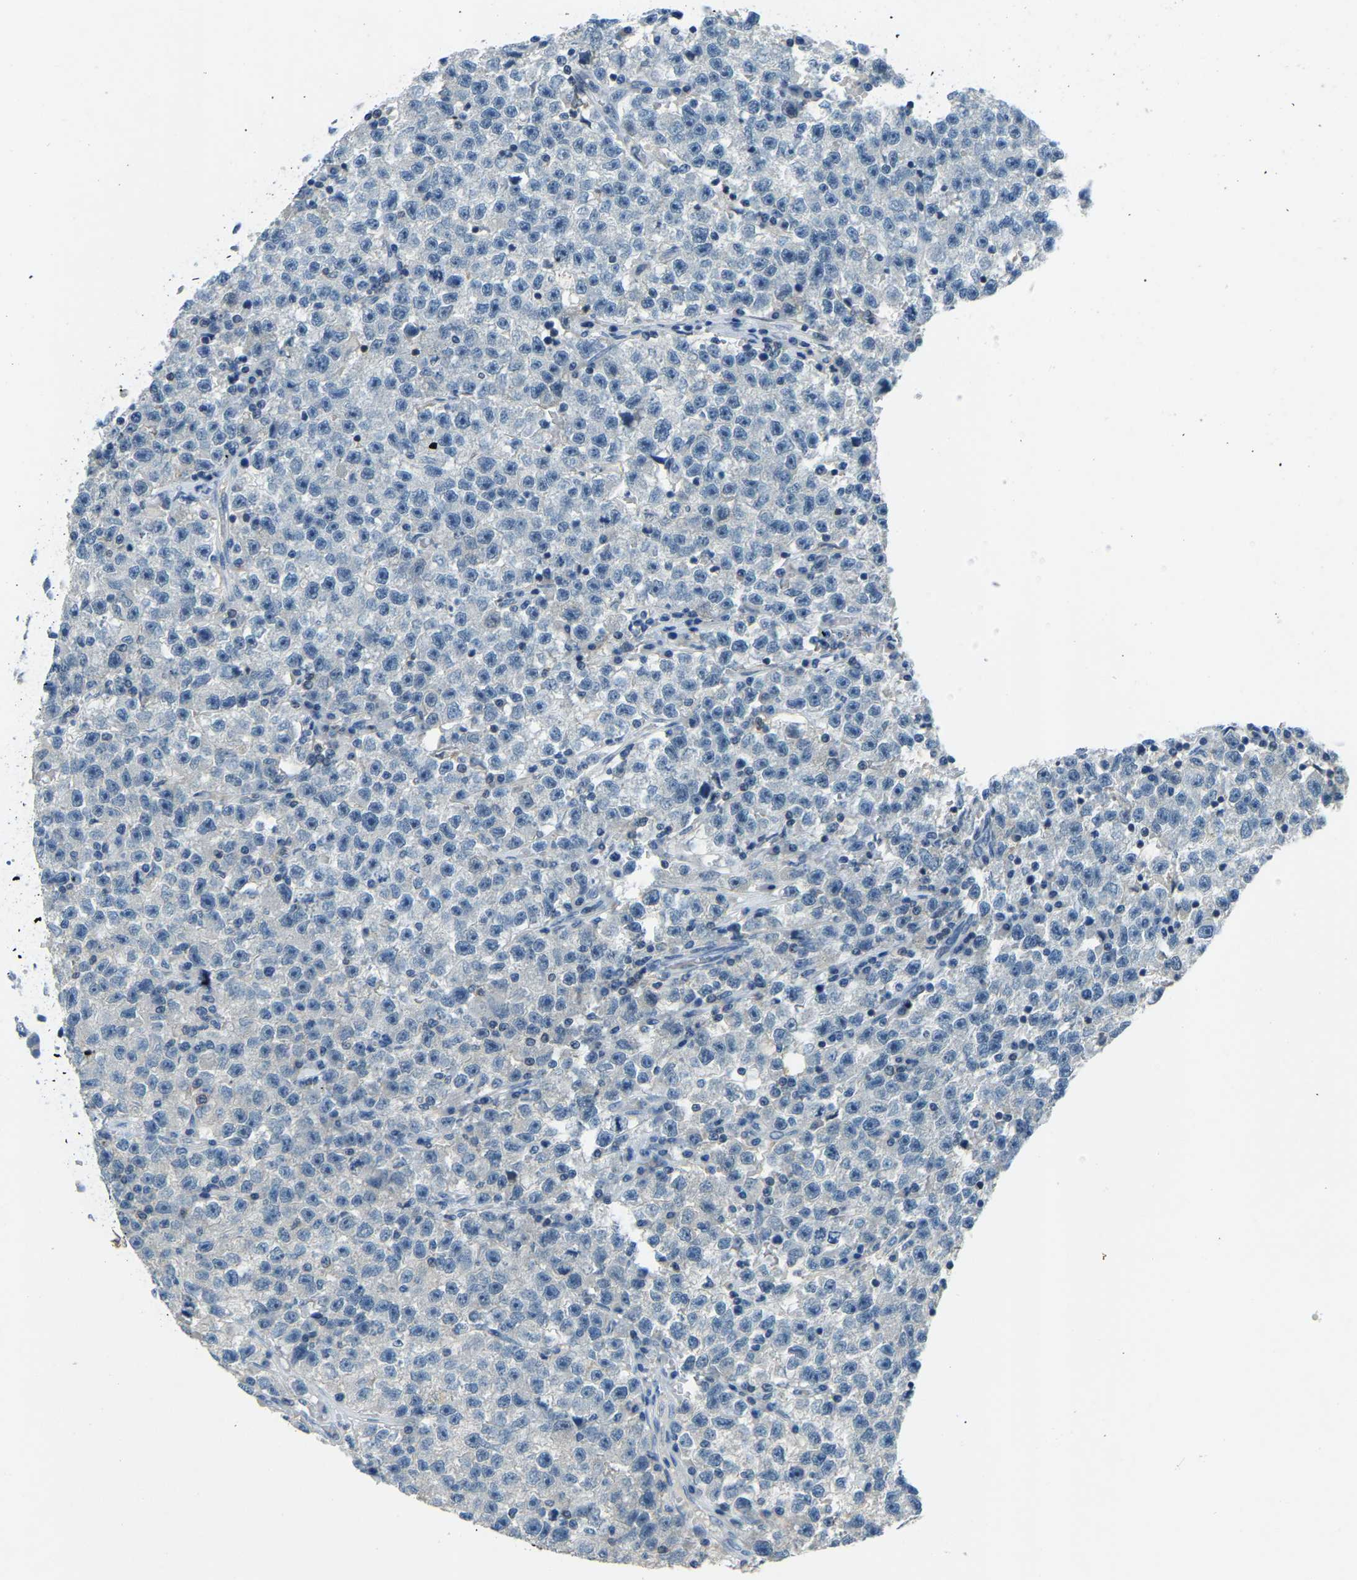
{"staining": {"intensity": "negative", "quantity": "none", "location": "none"}, "tissue": "testis cancer", "cell_type": "Tumor cells", "image_type": "cancer", "snomed": [{"axis": "morphology", "description": "Seminoma, NOS"}, {"axis": "topography", "description": "Testis"}], "caption": "High magnification brightfield microscopy of testis seminoma stained with DAB (3,3'-diaminobenzidine) (brown) and counterstained with hematoxylin (blue): tumor cells show no significant staining.", "gene": "XIRP1", "patient": {"sex": "male", "age": 22}}